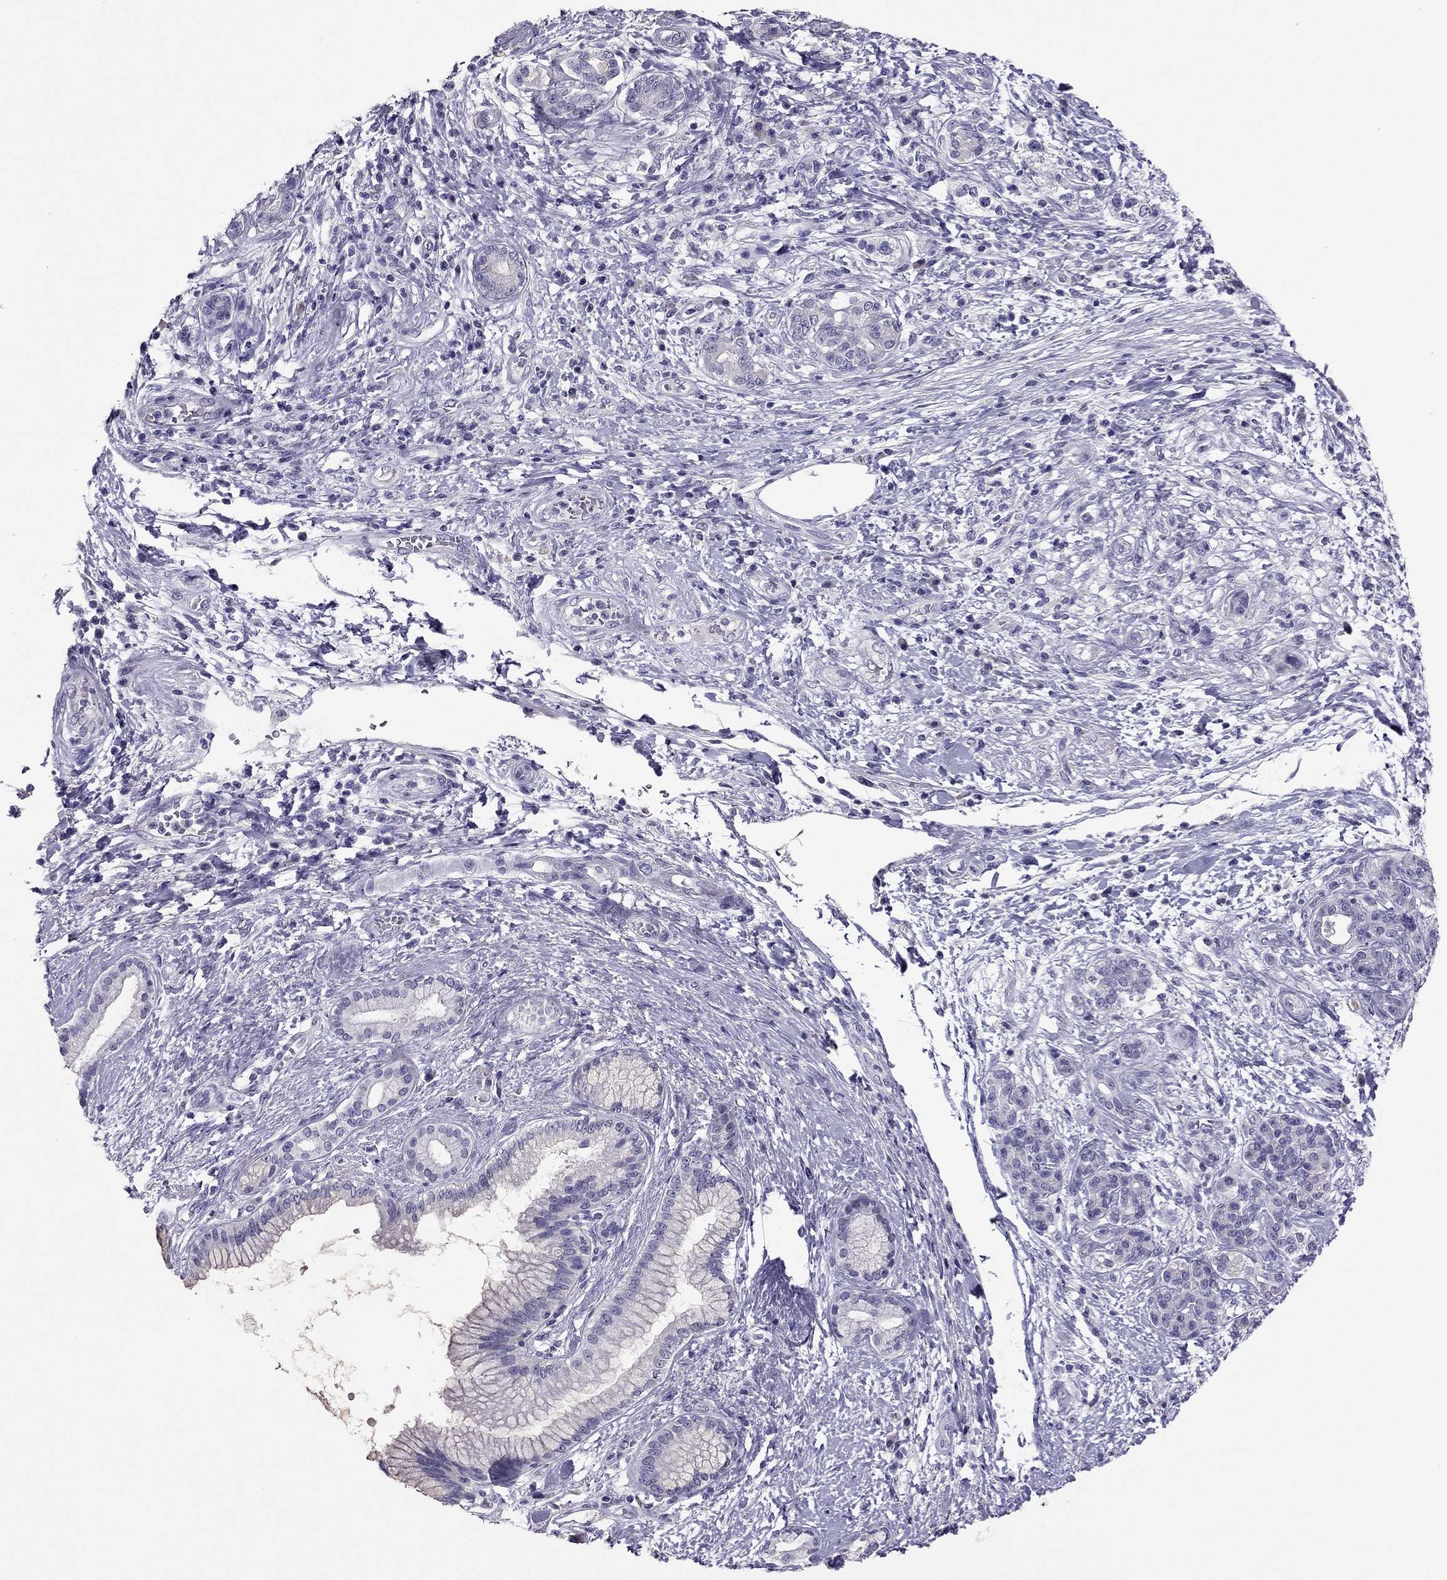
{"staining": {"intensity": "negative", "quantity": "none", "location": "none"}, "tissue": "pancreatic cancer", "cell_type": "Tumor cells", "image_type": "cancer", "snomed": [{"axis": "morphology", "description": "Adenocarcinoma, NOS"}, {"axis": "topography", "description": "Pancreas"}], "caption": "A photomicrograph of human pancreatic cancer is negative for staining in tumor cells.", "gene": "RHO", "patient": {"sex": "female", "age": 73}}